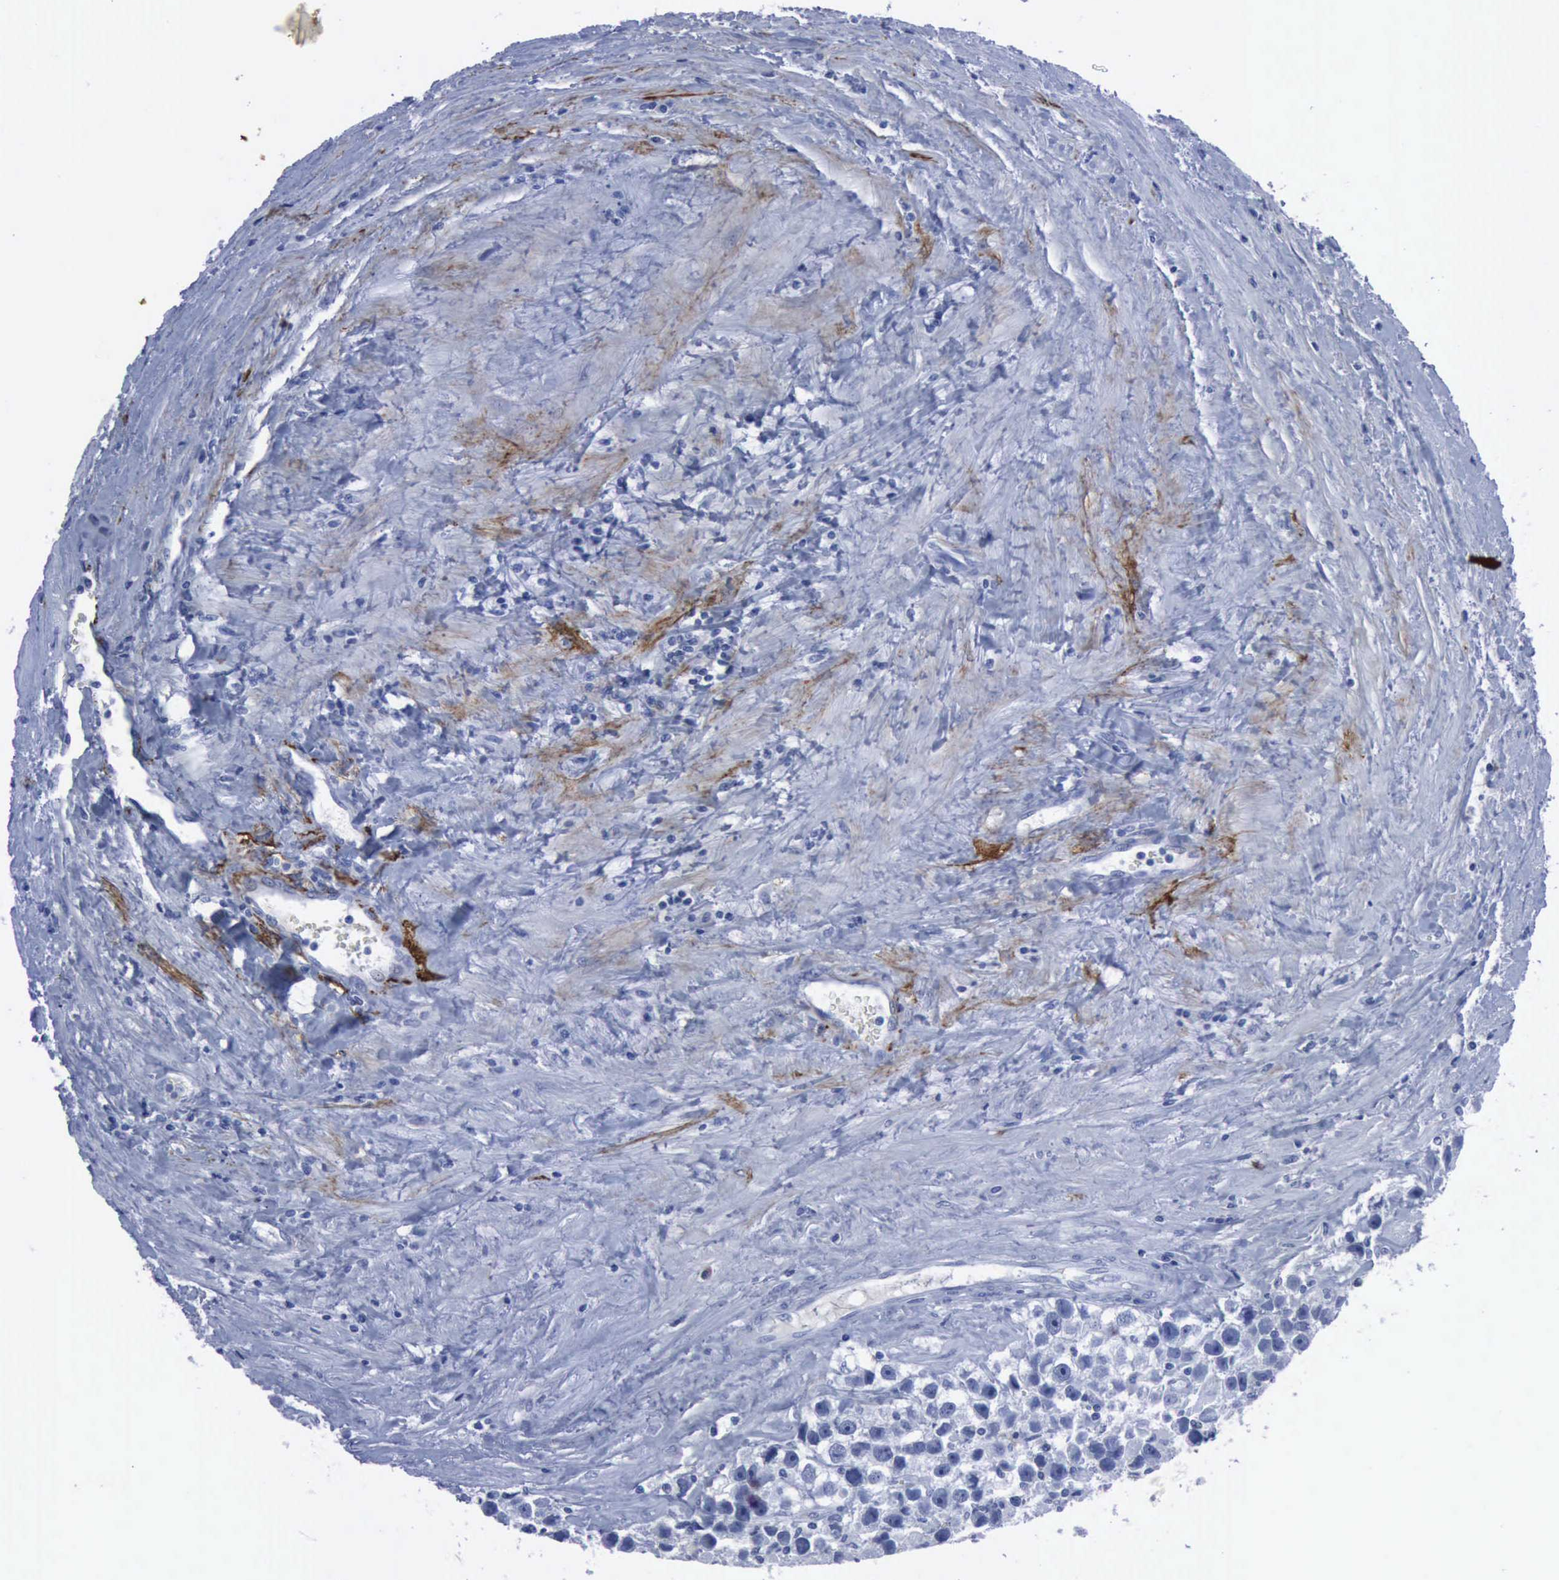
{"staining": {"intensity": "negative", "quantity": "none", "location": "none"}, "tissue": "testis cancer", "cell_type": "Tumor cells", "image_type": "cancer", "snomed": [{"axis": "morphology", "description": "Seminoma, NOS"}, {"axis": "topography", "description": "Testis"}], "caption": "Tumor cells are negative for brown protein staining in testis seminoma.", "gene": "NGFR", "patient": {"sex": "male", "age": 43}}